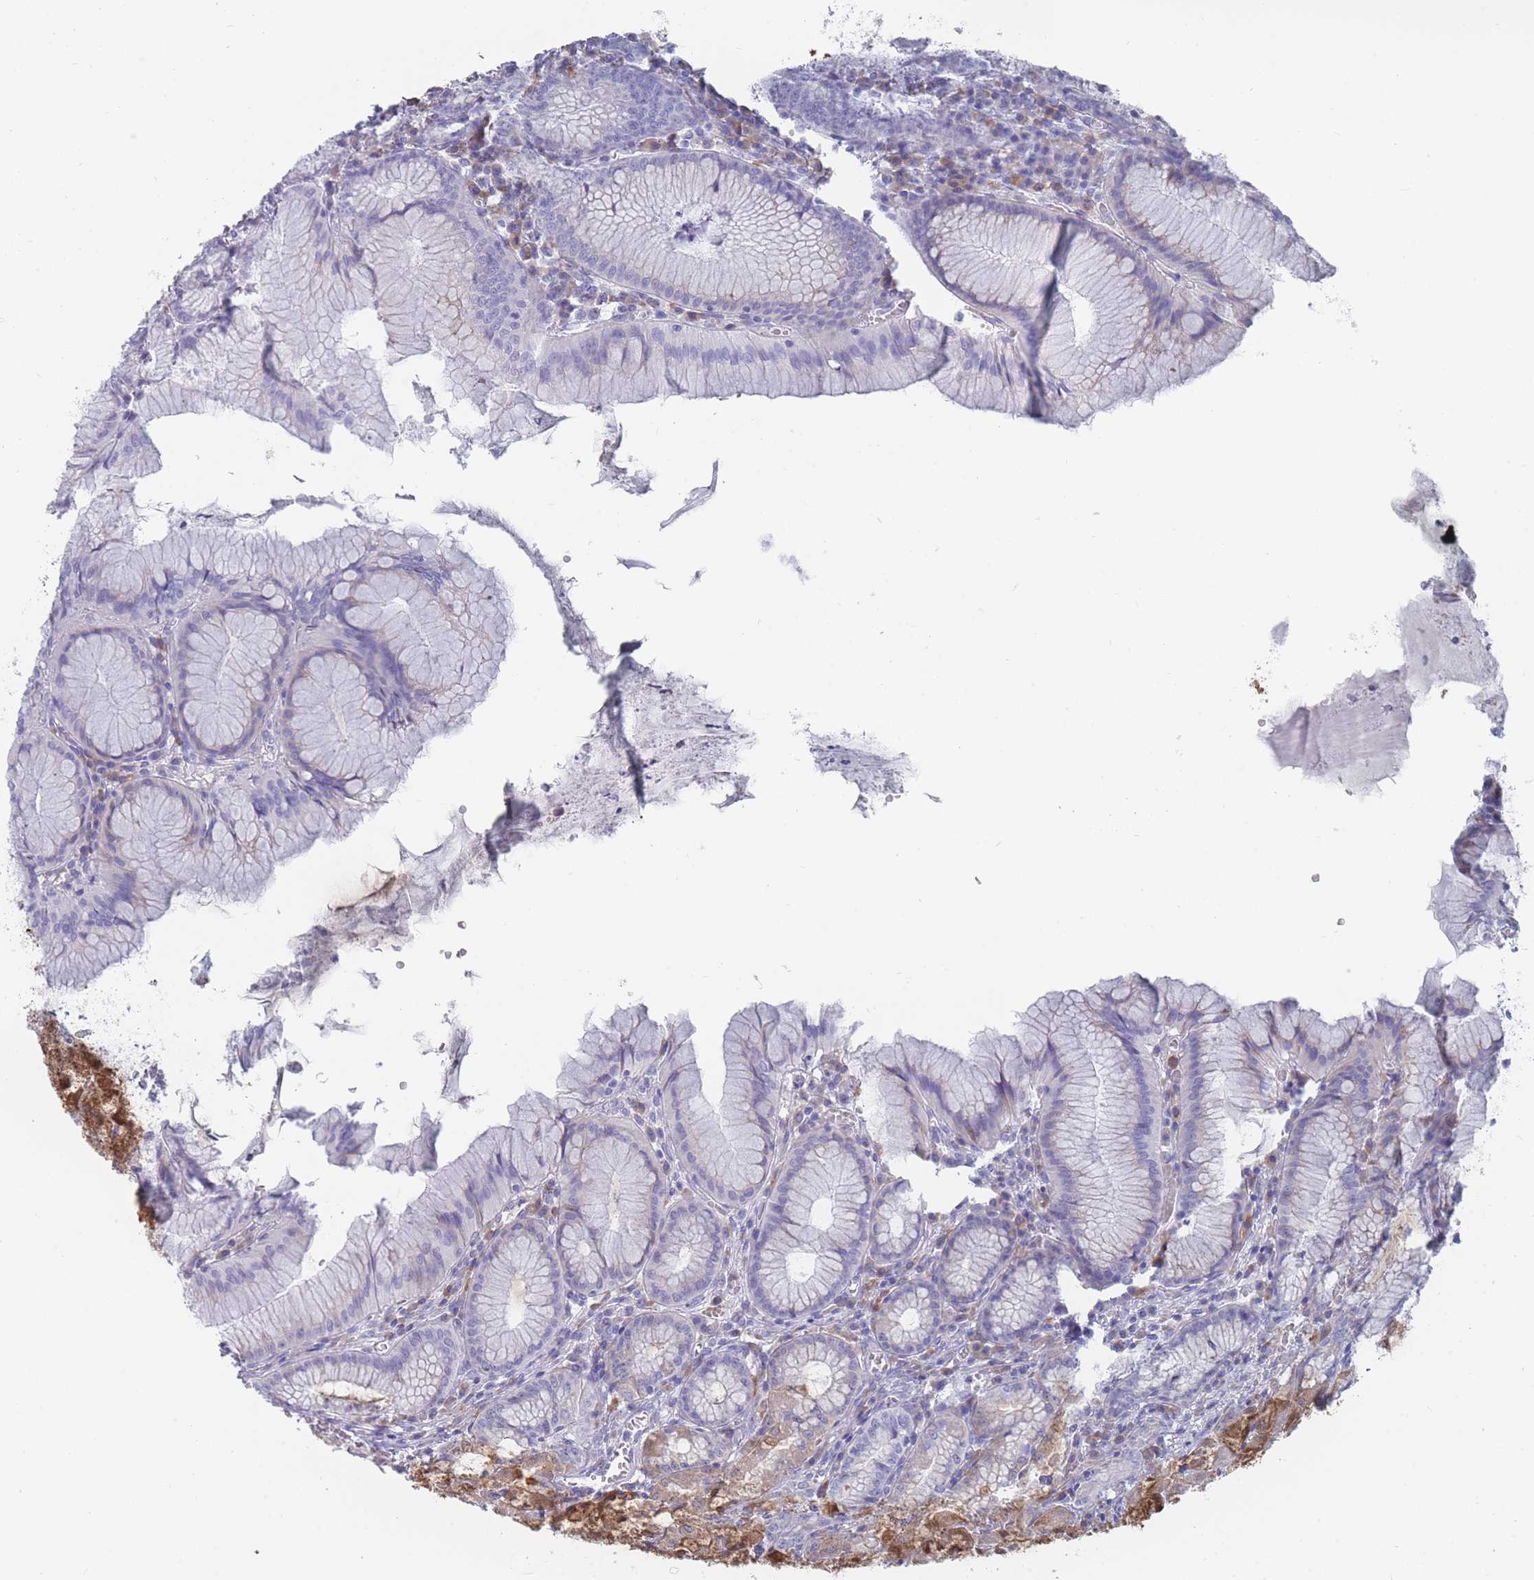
{"staining": {"intensity": "strong", "quantity": "25%-75%", "location": "cytoplasmic/membranous"}, "tissue": "stomach", "cell_type": "Glandular cells", "image_type": "normal", "snomed": [{"axis": "morphology", "description": "Normal tissue, NOS"}, {"axis": "topography", "description": "Stomach"}], "caption": "A high-resolution photomicrograph shows immunohistochemistry (IHC) staining of unremarkable stomach, which demonstrates strong cytoplasmic/membranous staining in approximately 25%-75% of glandular cells.", "gene": "ST8SIA5", "patient": {"sex": "male", "age": 55}}